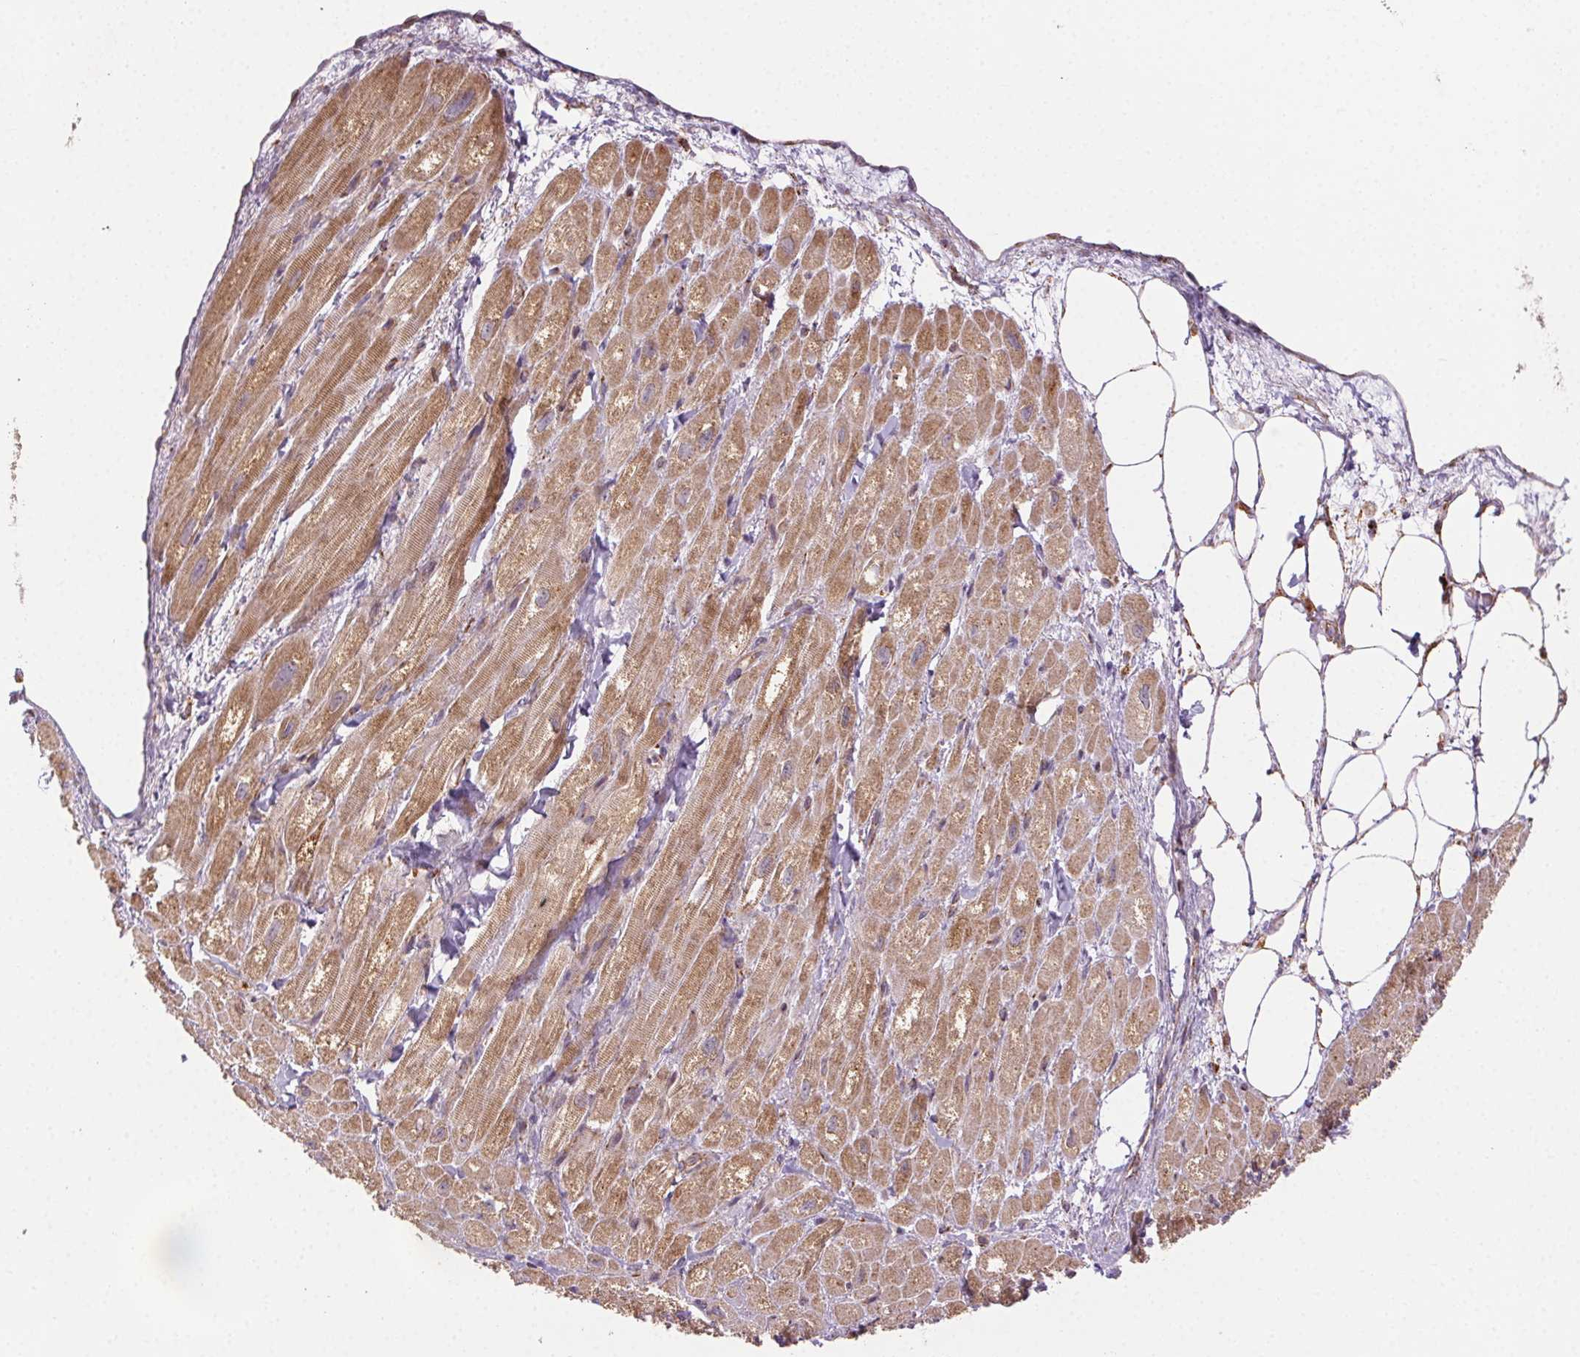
{"staining": {"intensity": "moderate", "quantity": ">75%", "location": "cytoplasmic/membranous"}, "tissue": "heart muscle", "cell_type": "Cardiomyocytes", "image_type": "normal", "snomed": [{"axis": "morphology", "description": "Normal tissue, NOS"}, {"axis": "topography", "description": "Heart"}], "caption": "Protein expression by IHC shows moderate cytoplasmic/membranous staining in about >75% of cardiomyocytes in benign heart muscle.", "gene": "CLPB", "patient": {"sex": "female", "age": 62}}